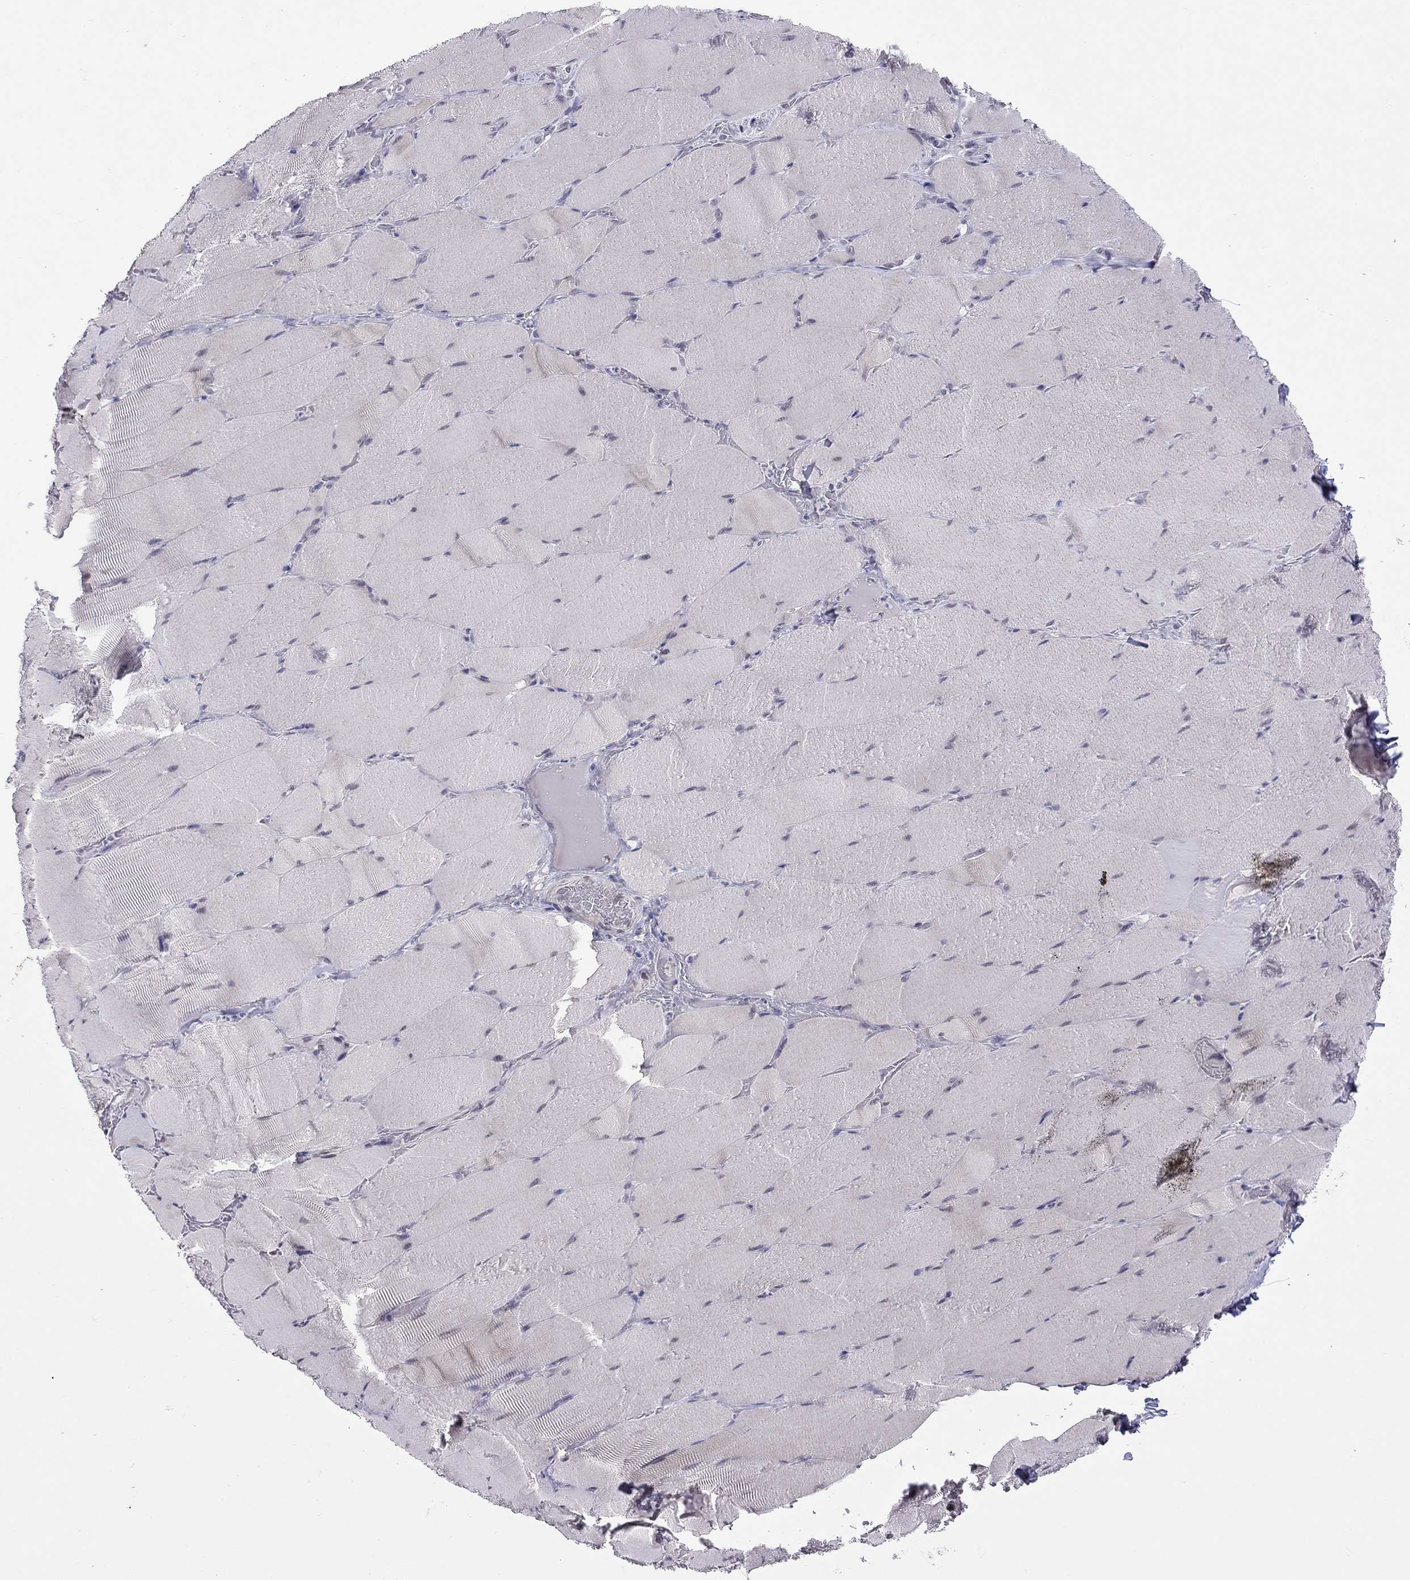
{"staining": {"intensity": "negative", "quantity": "none", "location": "none"}, "tissue": "skeletal muscle", "cell_type": "Myocytes", "image_type": "normal", "snomed": [{"axis": "morphology", "description": "Normal tissue, NOS"}, {"axis": "topography", "description": "Skeletal muscle"}], "caption": "The immunohistochemistry image has no significant staining in myocytes of skeletal muscle. The staining is performed using DAB (3,3'-diaminobenzidine) brown chromogen with nuclei counter-stained in using hematoxylin.", "gene": "HES5", "patient": {"sex": "male", "age": 56}}